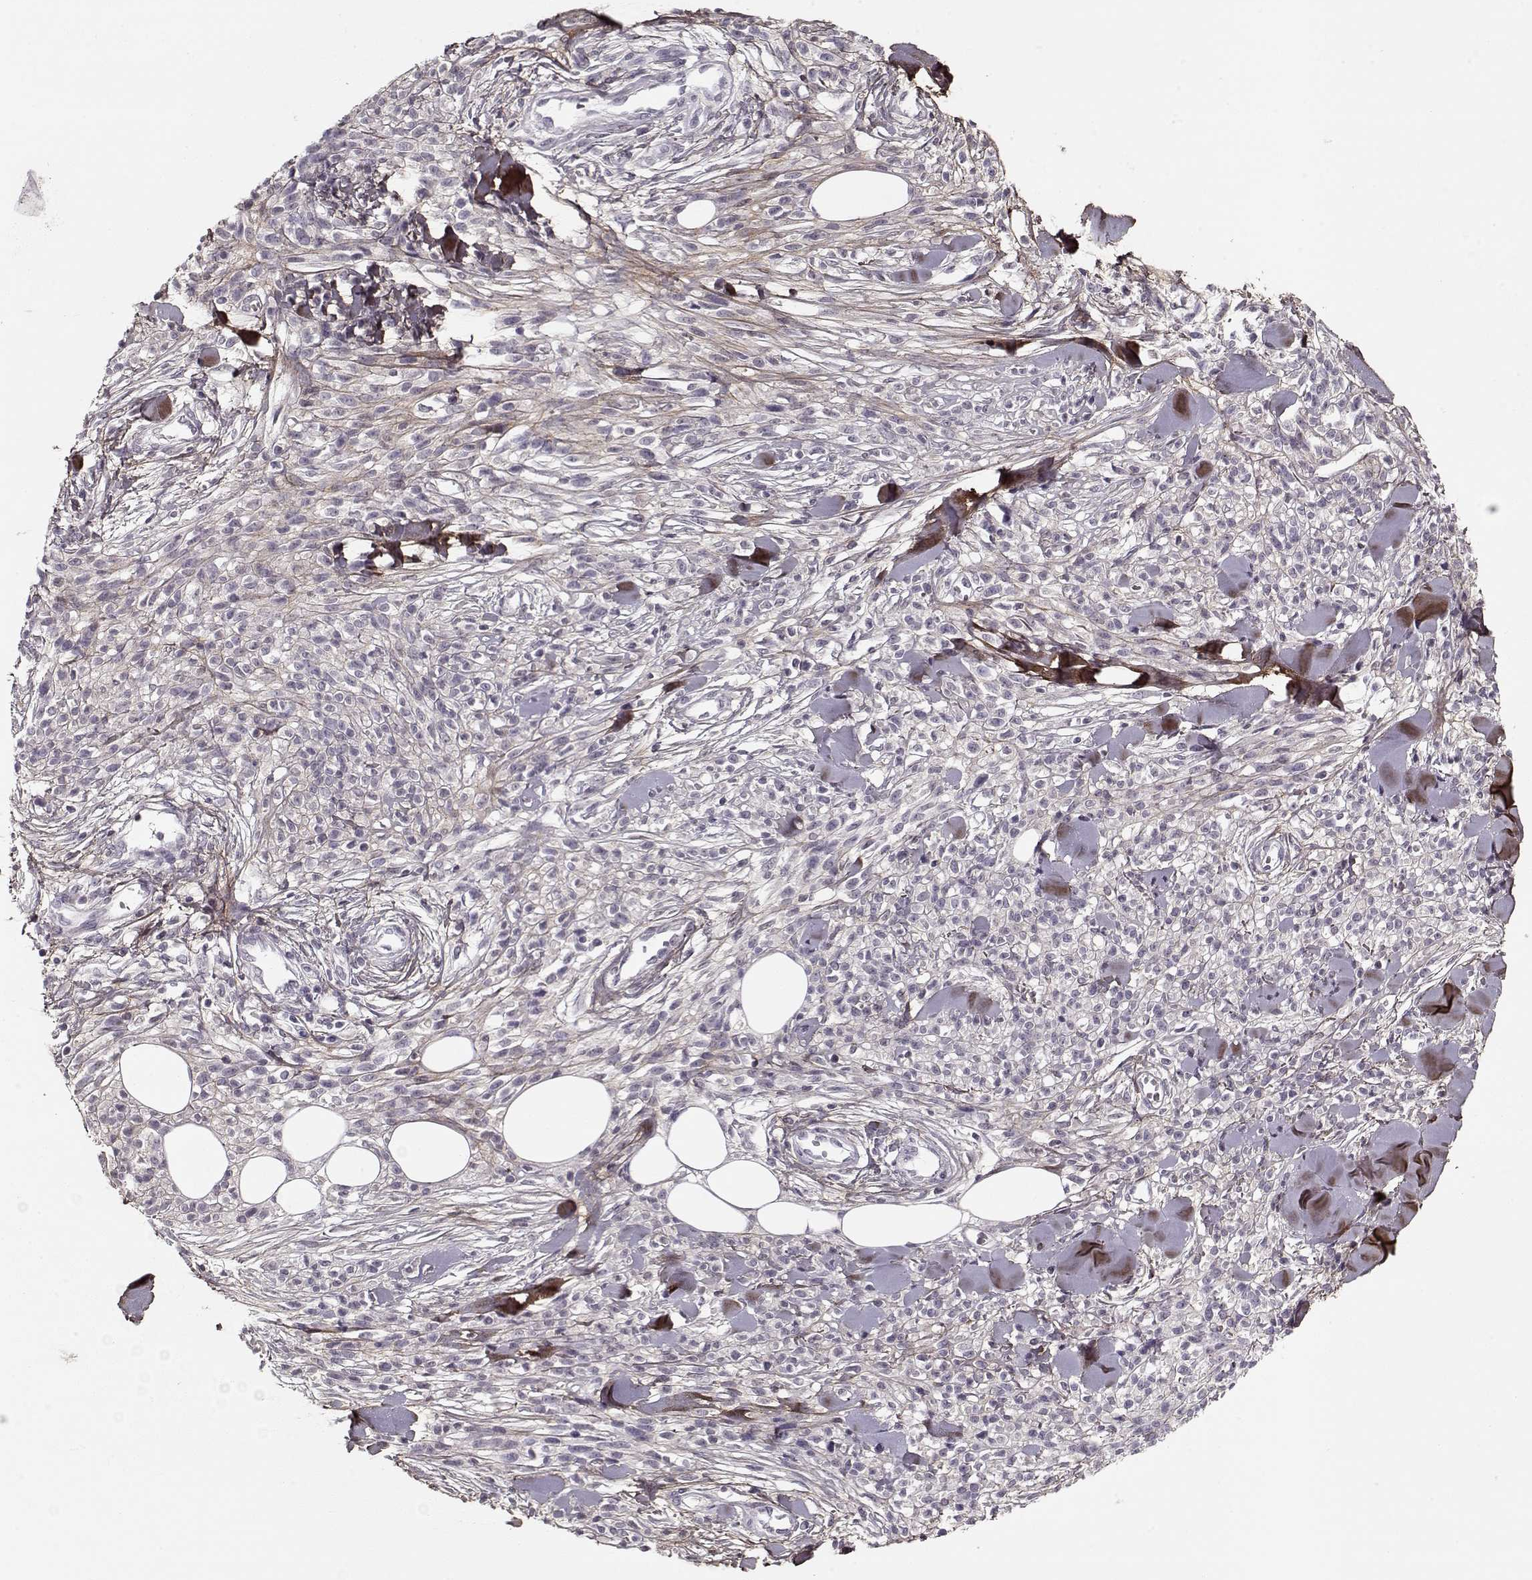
{"staining": {"intensity": "negative", "quantity": "none", "location": "none"}, "tissue": "melanoma", "cell_type": "Tumor cells", "image_type": "cancer", "snomed": [{"axis": "morphology", "description": "Malignant melanoma, NOS"}, {"axis": "topography", "description": "Skin"}, {"axis": "topography", "description": "Skin of trunk"}], "caption": "This is a image of immunohistochemistry (IHC) staining of malignant melanoma, which shows no staining in tumor cells.", "gene": "LUM", "patient": {"sex": "male", "age": 74}}